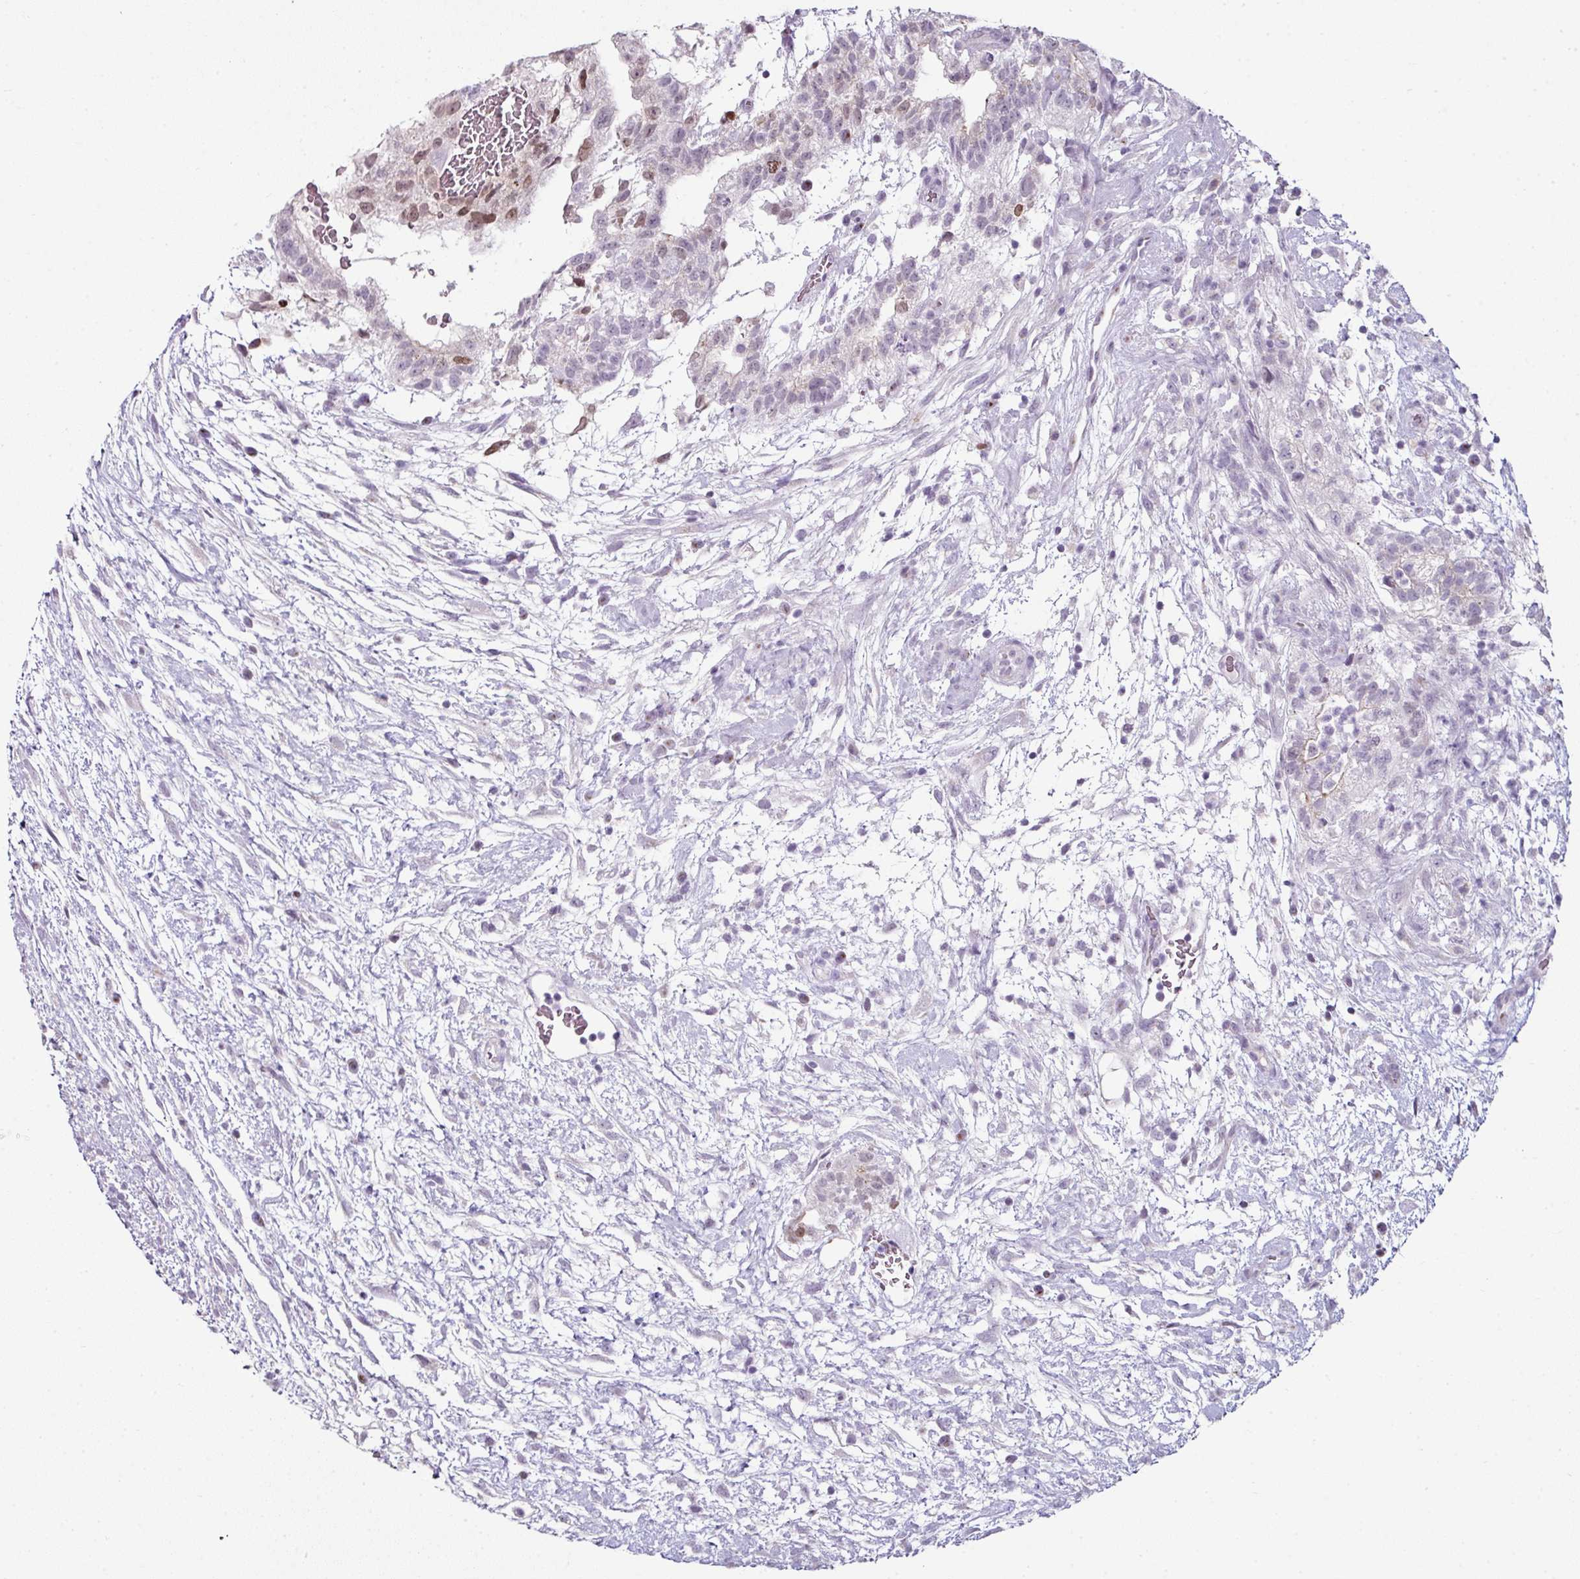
{"staining": {"intensity": "moderate", "quantity": "25%-75%", "location": "nuclear"}, "tissue": "testis cancer", "cell_type": "Tumor cells", "image_type": "cancer", "snomed": [{"axis": "morphology", "description": "Carcinoma, Embryonal, NOS"}, {"axis": "topography", "description": "Testis"}], "caption": "Testis embryonal carcinoma stained with a protein marker exhibits moderate staining in tumor cells.", "gene": "SYT8", "patient": {"sex": "male", "age": 32}}